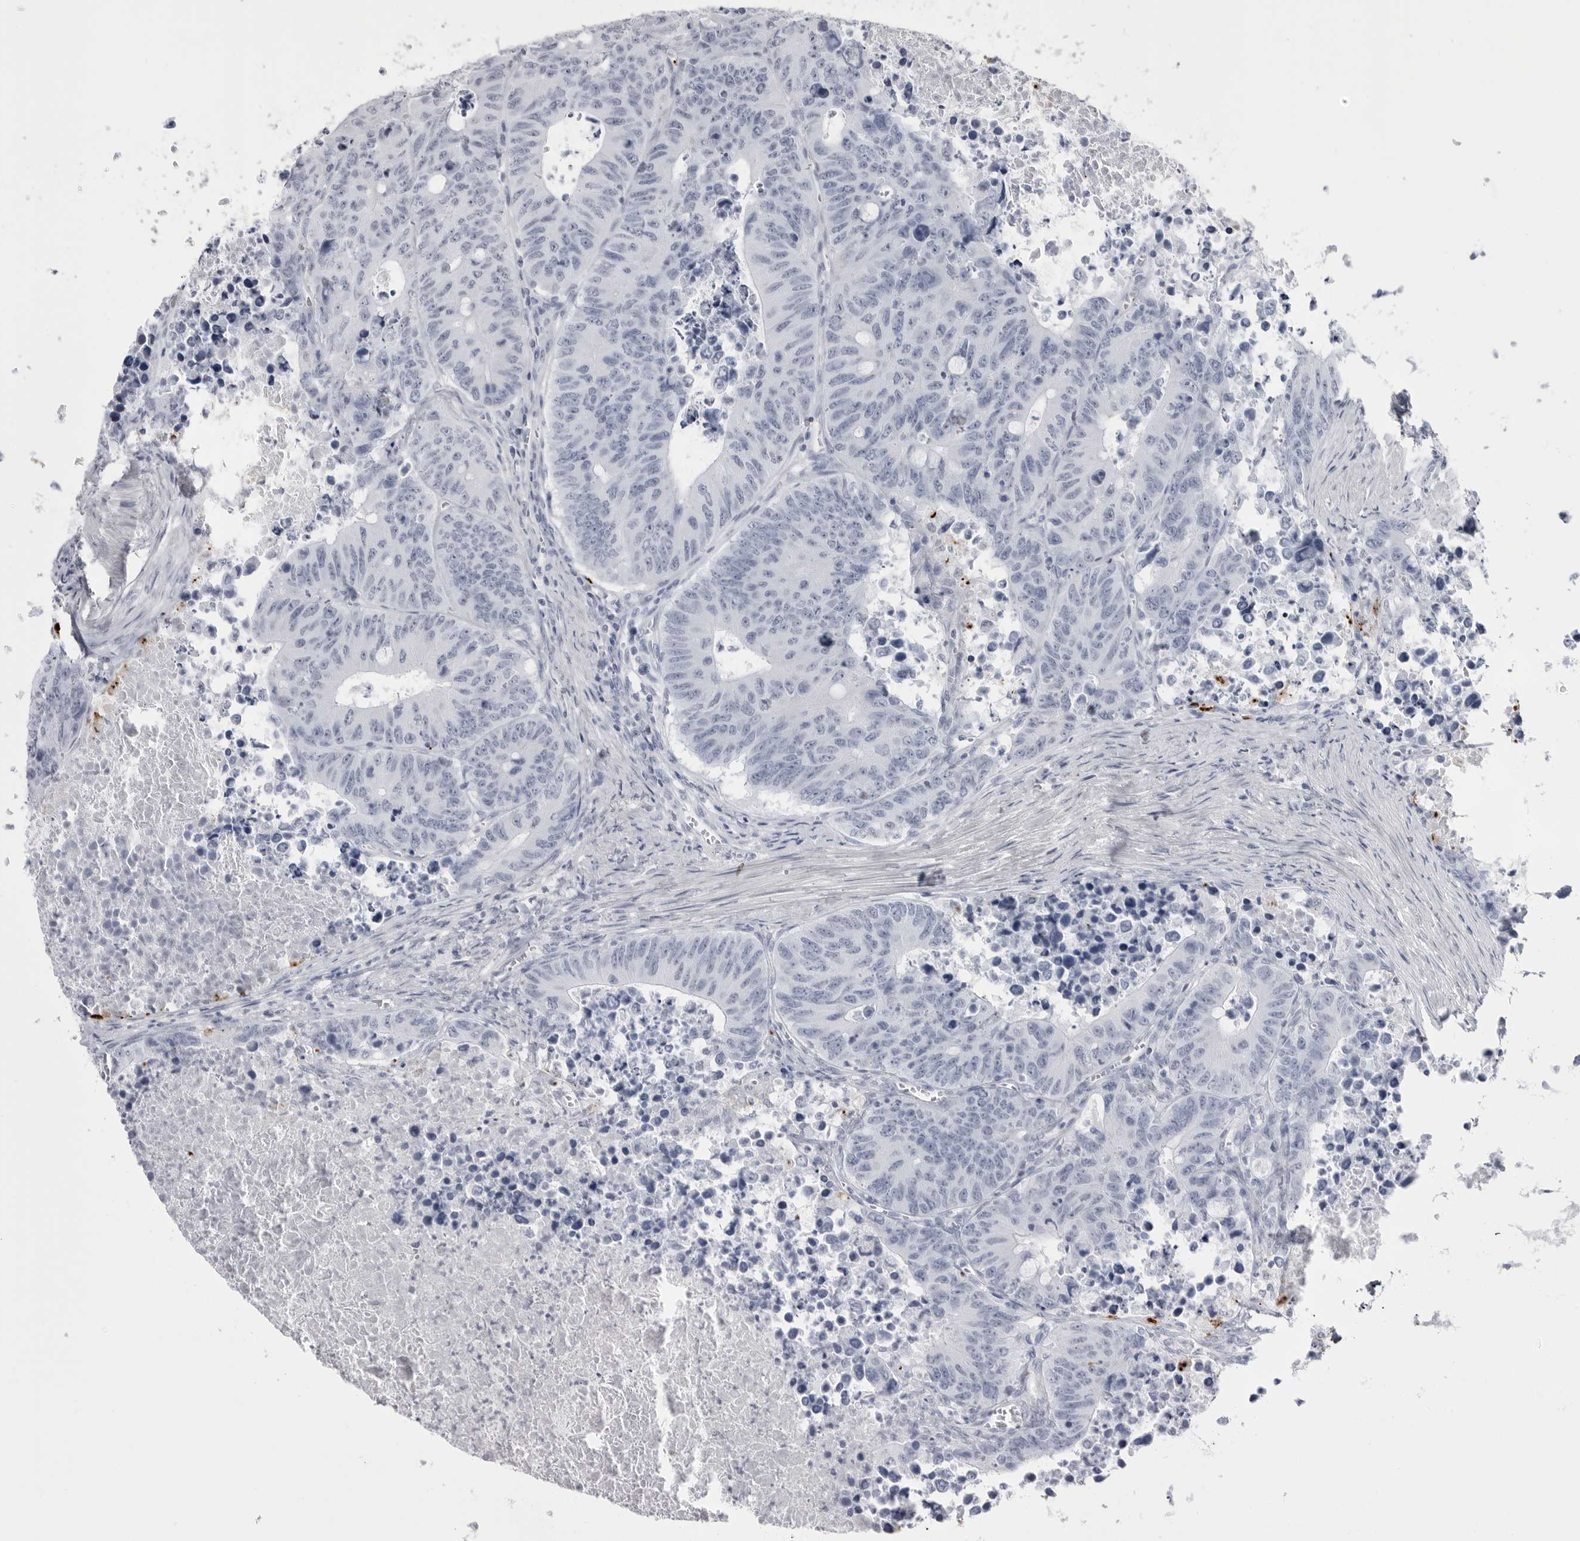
{"staining": {"intensity": "negative", "quantity": "none", "location": "none"}, "tissue": "colorectal cancer", "cell_type": "Tumor cells", "image_type": "cancer", "snomed": [{"axis": "morphology", "description": "Adenocarcinoma, NOS"}, {"axis": "topography", "description": "Colon"}], "caption": "DAB (3,3'-diaminobenzidine) immunohistochemical staining of human colorectal cancer (adenocarcinoma) demonstrates no significant staining in tumor cells.", "gene": "COL26A1", "patient": {"sex": "male", "age": 87}}